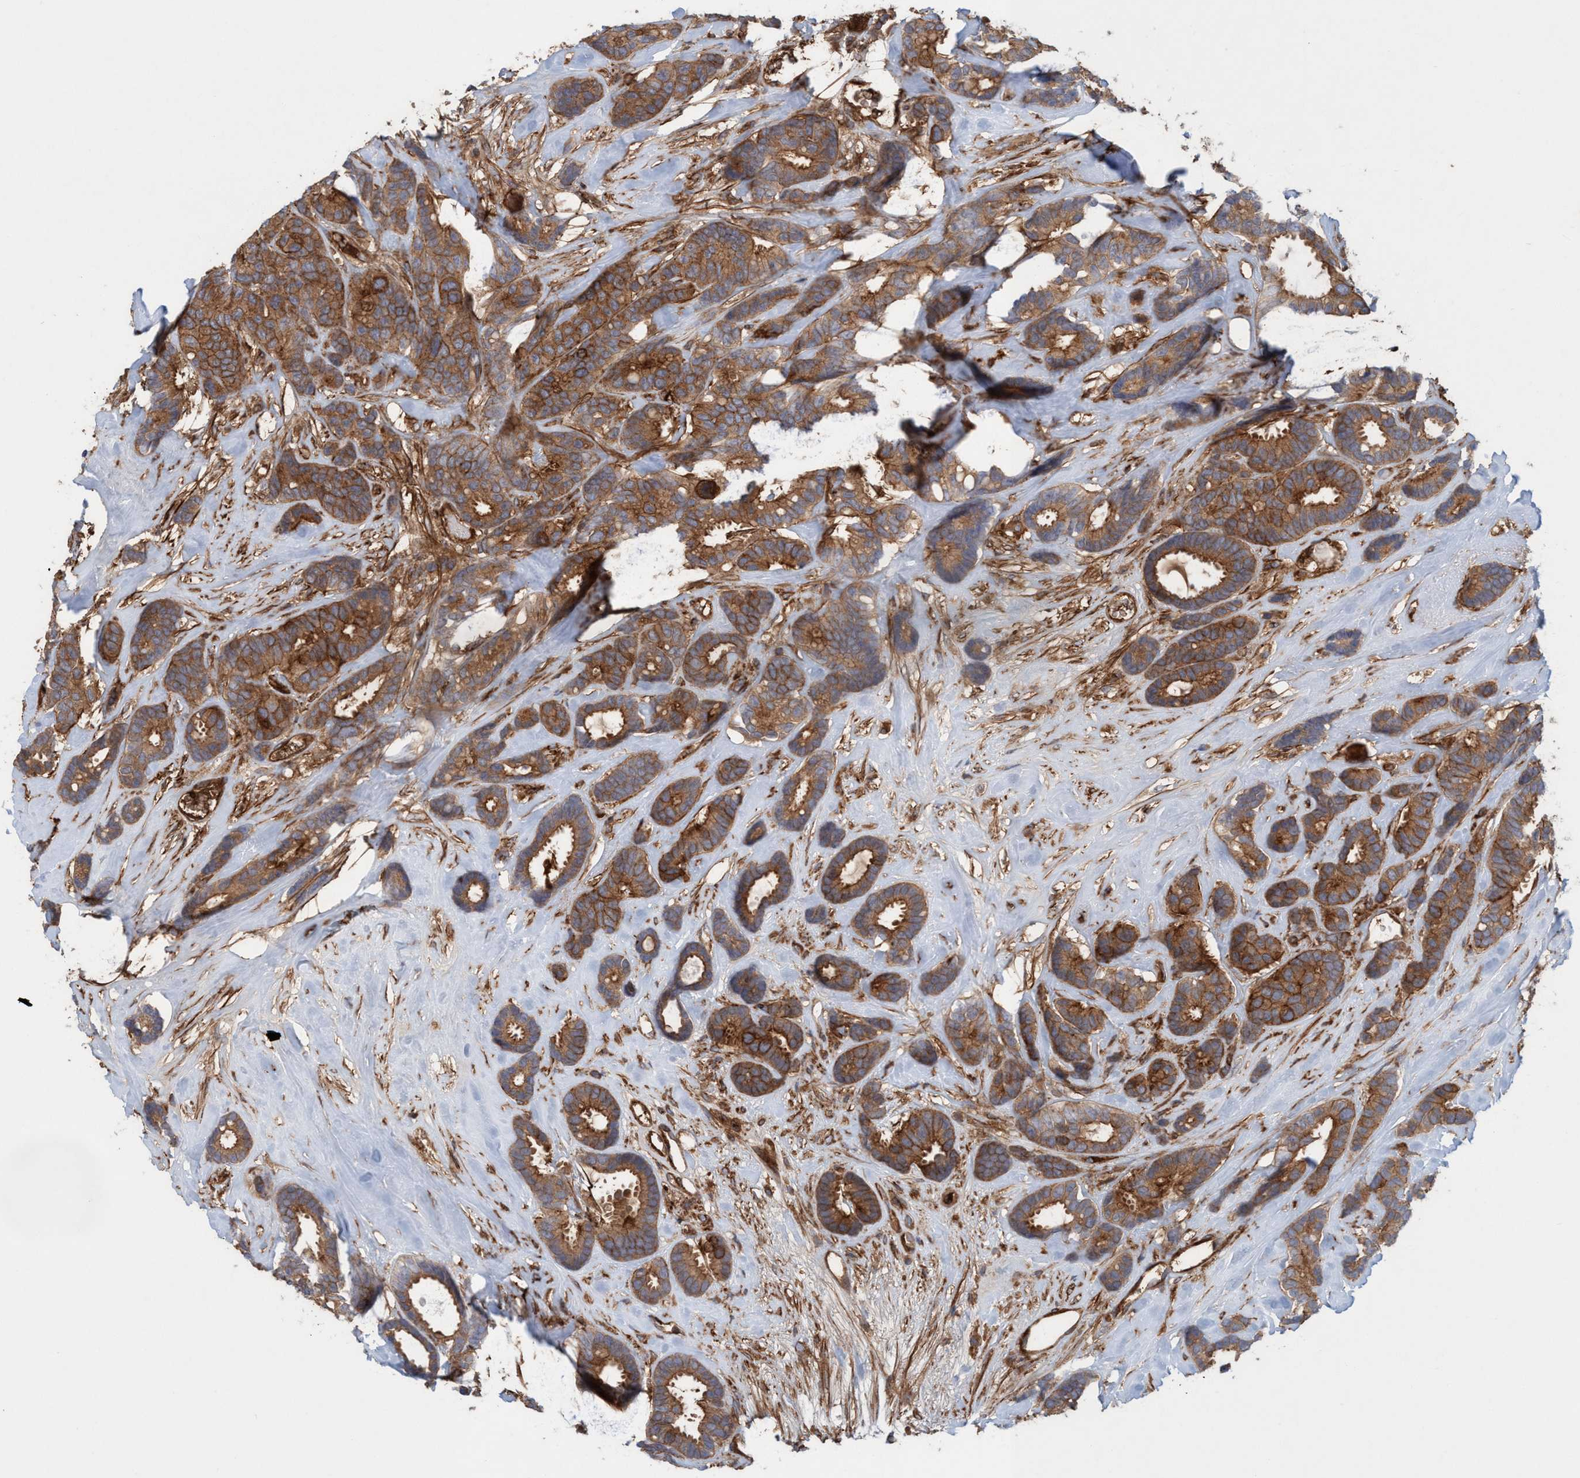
{"staining": {"intensity": "moderate", "quantity": ">75%", "location": "cytoplasmic/membranous"}, "tissue": "breast cancer", "cell_type": "Tumor cells", "image_type": "cancer", "snomed": [{"axis": "morphology", "description": "Duct carcinoma"}, {"axis": "topography", "description": "Breast"}], "caption": "Protein staining shows moderate cytoplasmic/membranous staining in about >75% of tumor cells in breast cancer.", "gene": "SPECC1", "patient": {"sex": "female", "age": 87}}